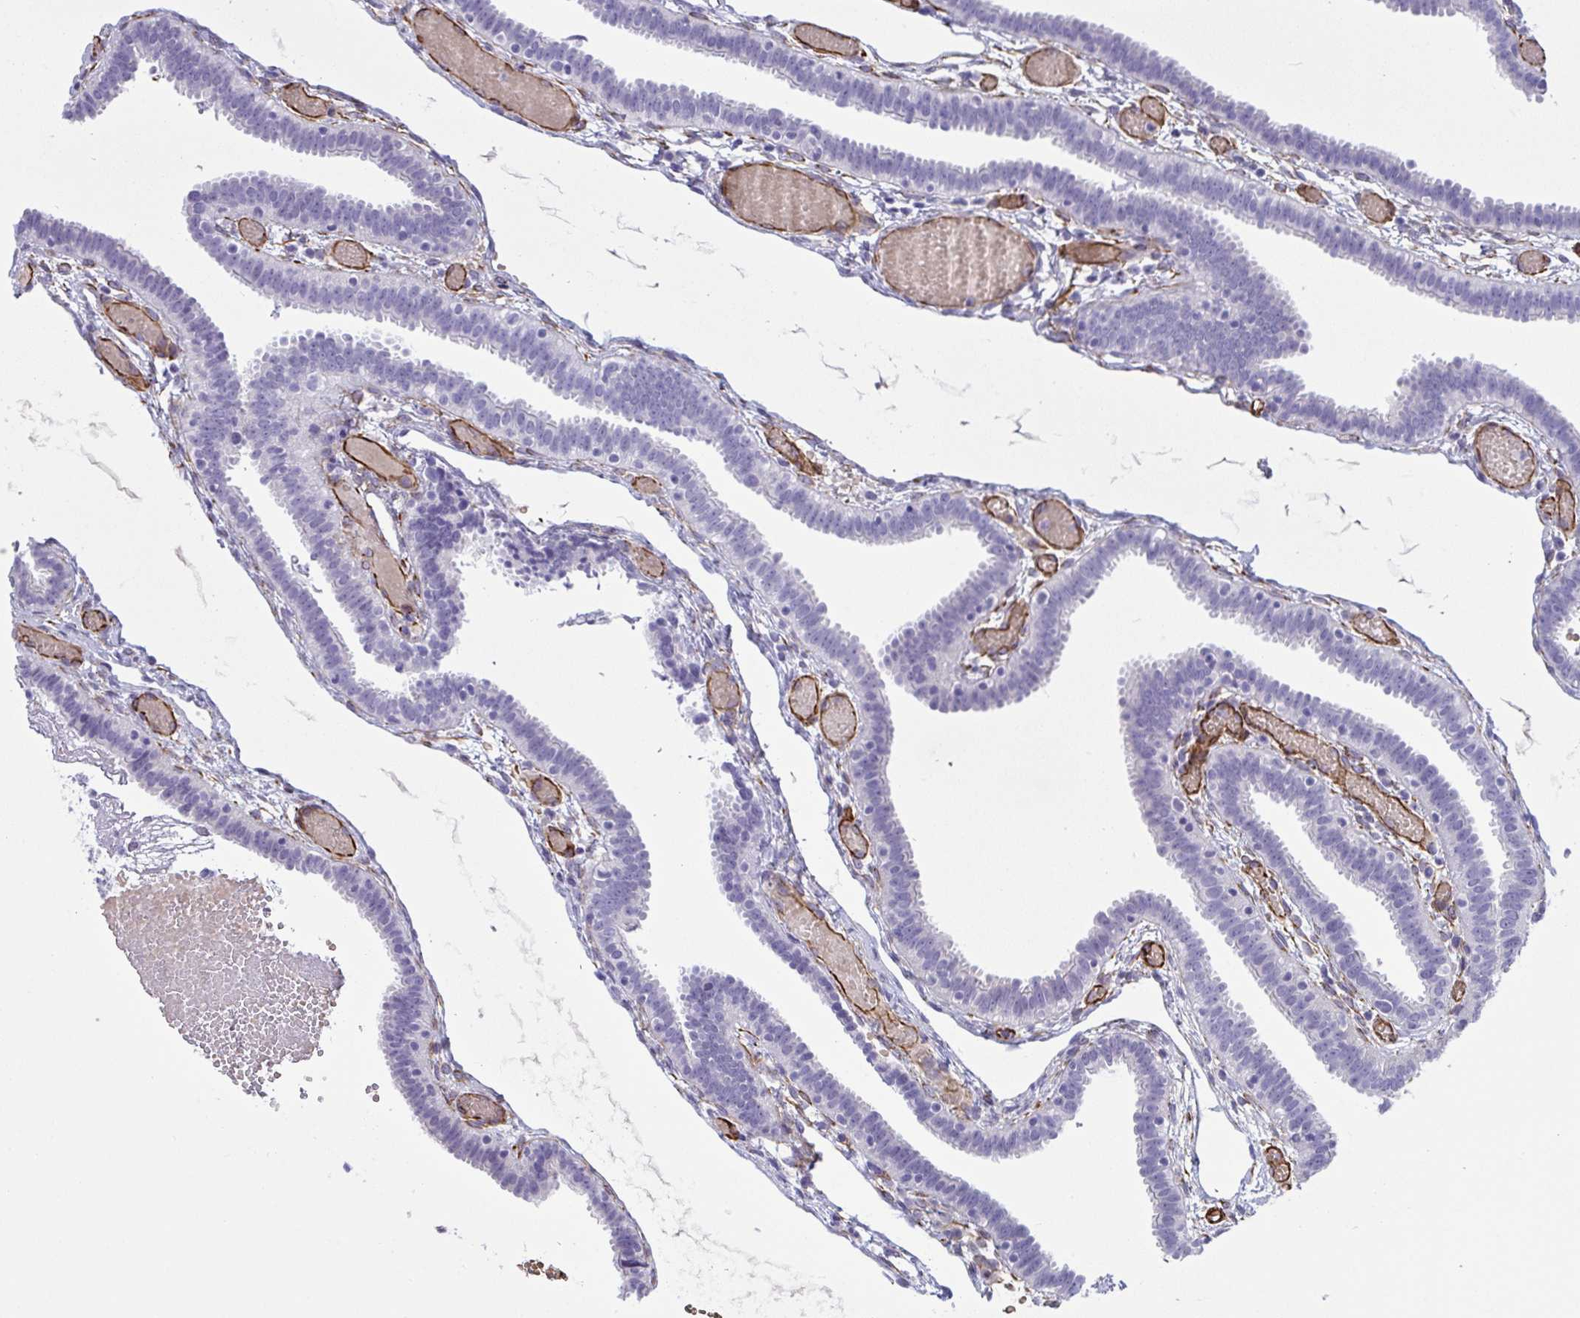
{"staining": {"intensity": "negative", "quantity": "none", "location": "none"}, "tissue": "fallopian tube", "cell_type": "Glandular cells", "image_type": "normal", "snomed": [{"axis": "morphology", "description": "Normal tissue, NOS"}, {"axis": "topography", "description": "Fallopian tube"}], "caption": "The immunohistochemistry histopathology image has no significant staining in glandular cells of fallopian tube.", "gene": "SLC35B1", "patient": {"sex": "female", "age": 37}}